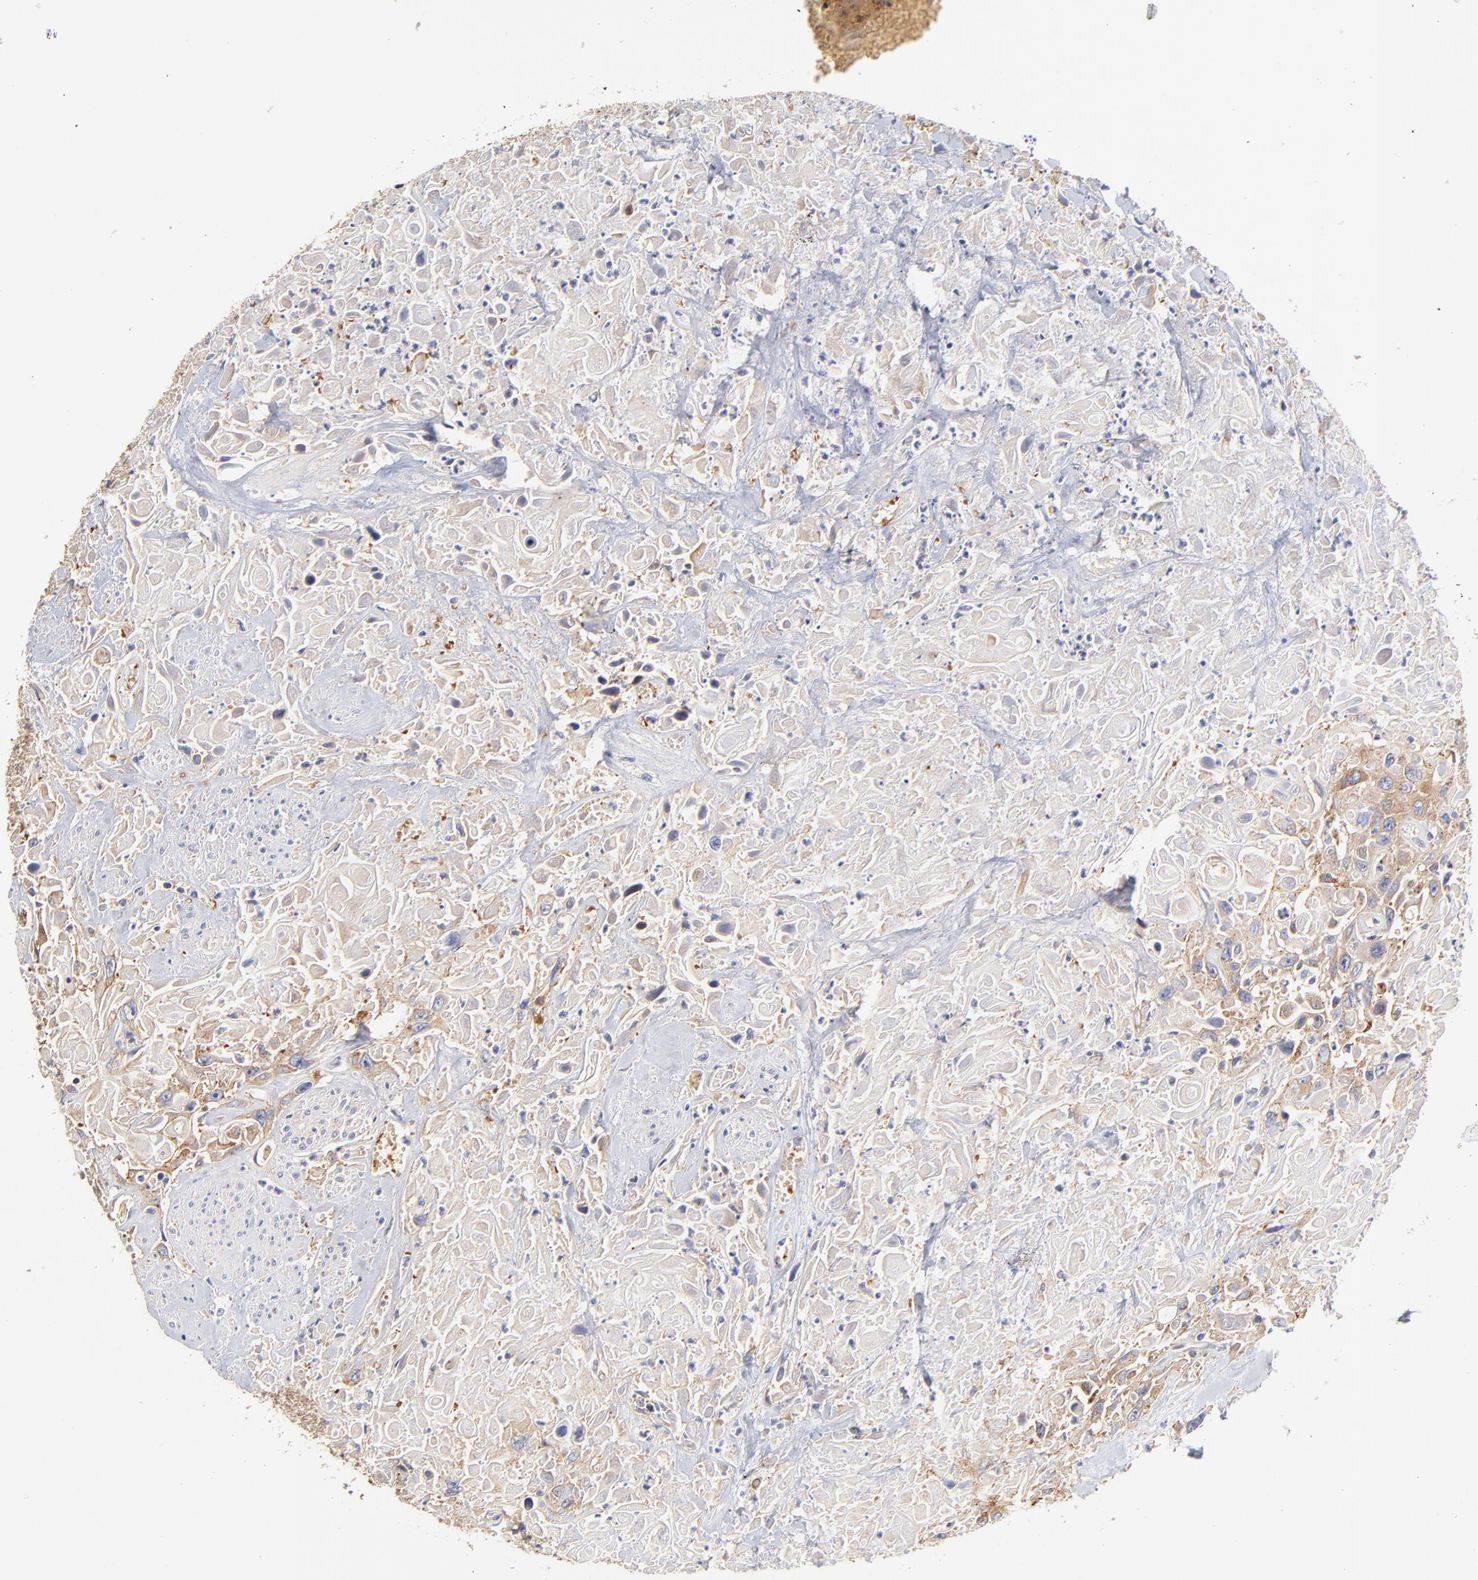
{"staining": {"intensity": "moderate", "quantity": ">75%", "location": "cytoplasmic/membranous"}, "tissue": "urothelial cancer", "cell_type": "Tumor cells", "image_type": "cancer", "snomed": [{"axis": "morphology", "description": "Urothelial carcinoma, High grade"}, {"axis": "topography", "description": "Urinary bladder"}], "caption": "The photomicrograph displays a brown stain indicating the presence of a protein in the cytoplasmic/membranous of tumor cells in urothelial cancer. The protein is stained brown, and the nuclei are stained in blue (DAB IHC with brightfield microscopy, high magnification).", "gene": "CD2AP", "patient": {"sex": "female", "age": 84}}